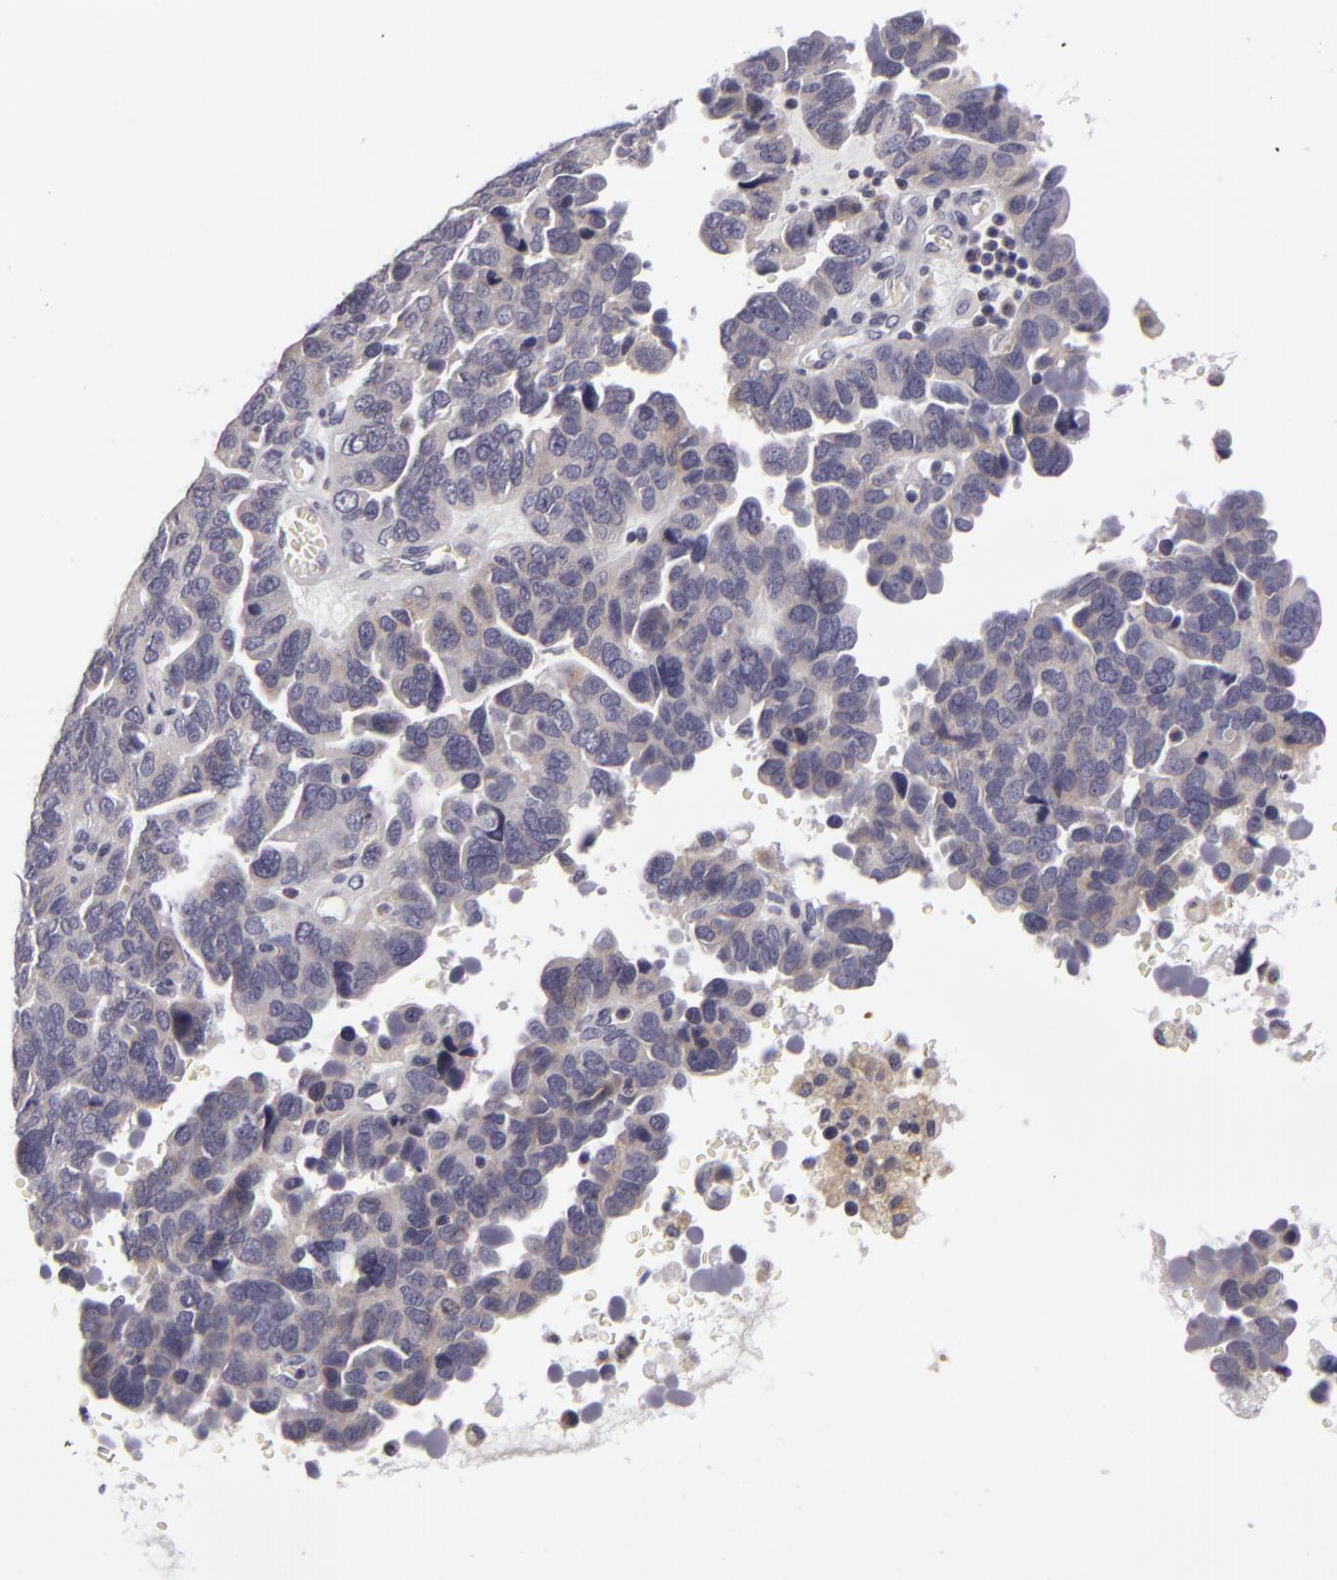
{"staining": {"intensity": "weak", "quantity": "<25%", "location": "cytoplasmic/membranous"}, "tissue": "ovarian cancer", "cell_type": "Tumor cells", "image_type": "cancer", "snomed": [{"axis": "morphology", "description": "Cystadenocarcinoma, serous, NOS"}, {"axis": "topography", "description": "Ovary"}], "caption": "Ovarian cancer (serous cystadenocarcinoma) was stained to show a protein in brown. There is no significant positivity in tumor cells. The staining was performed using DAB (3,3'-diaminobenzidine) to visualize the protein expression in brown, while the nuclei were stained in blue with hematoxylin (Magnification: 20x).", "gene": "ATP2B3", "patient": {"sex": "female", "age": 64}}